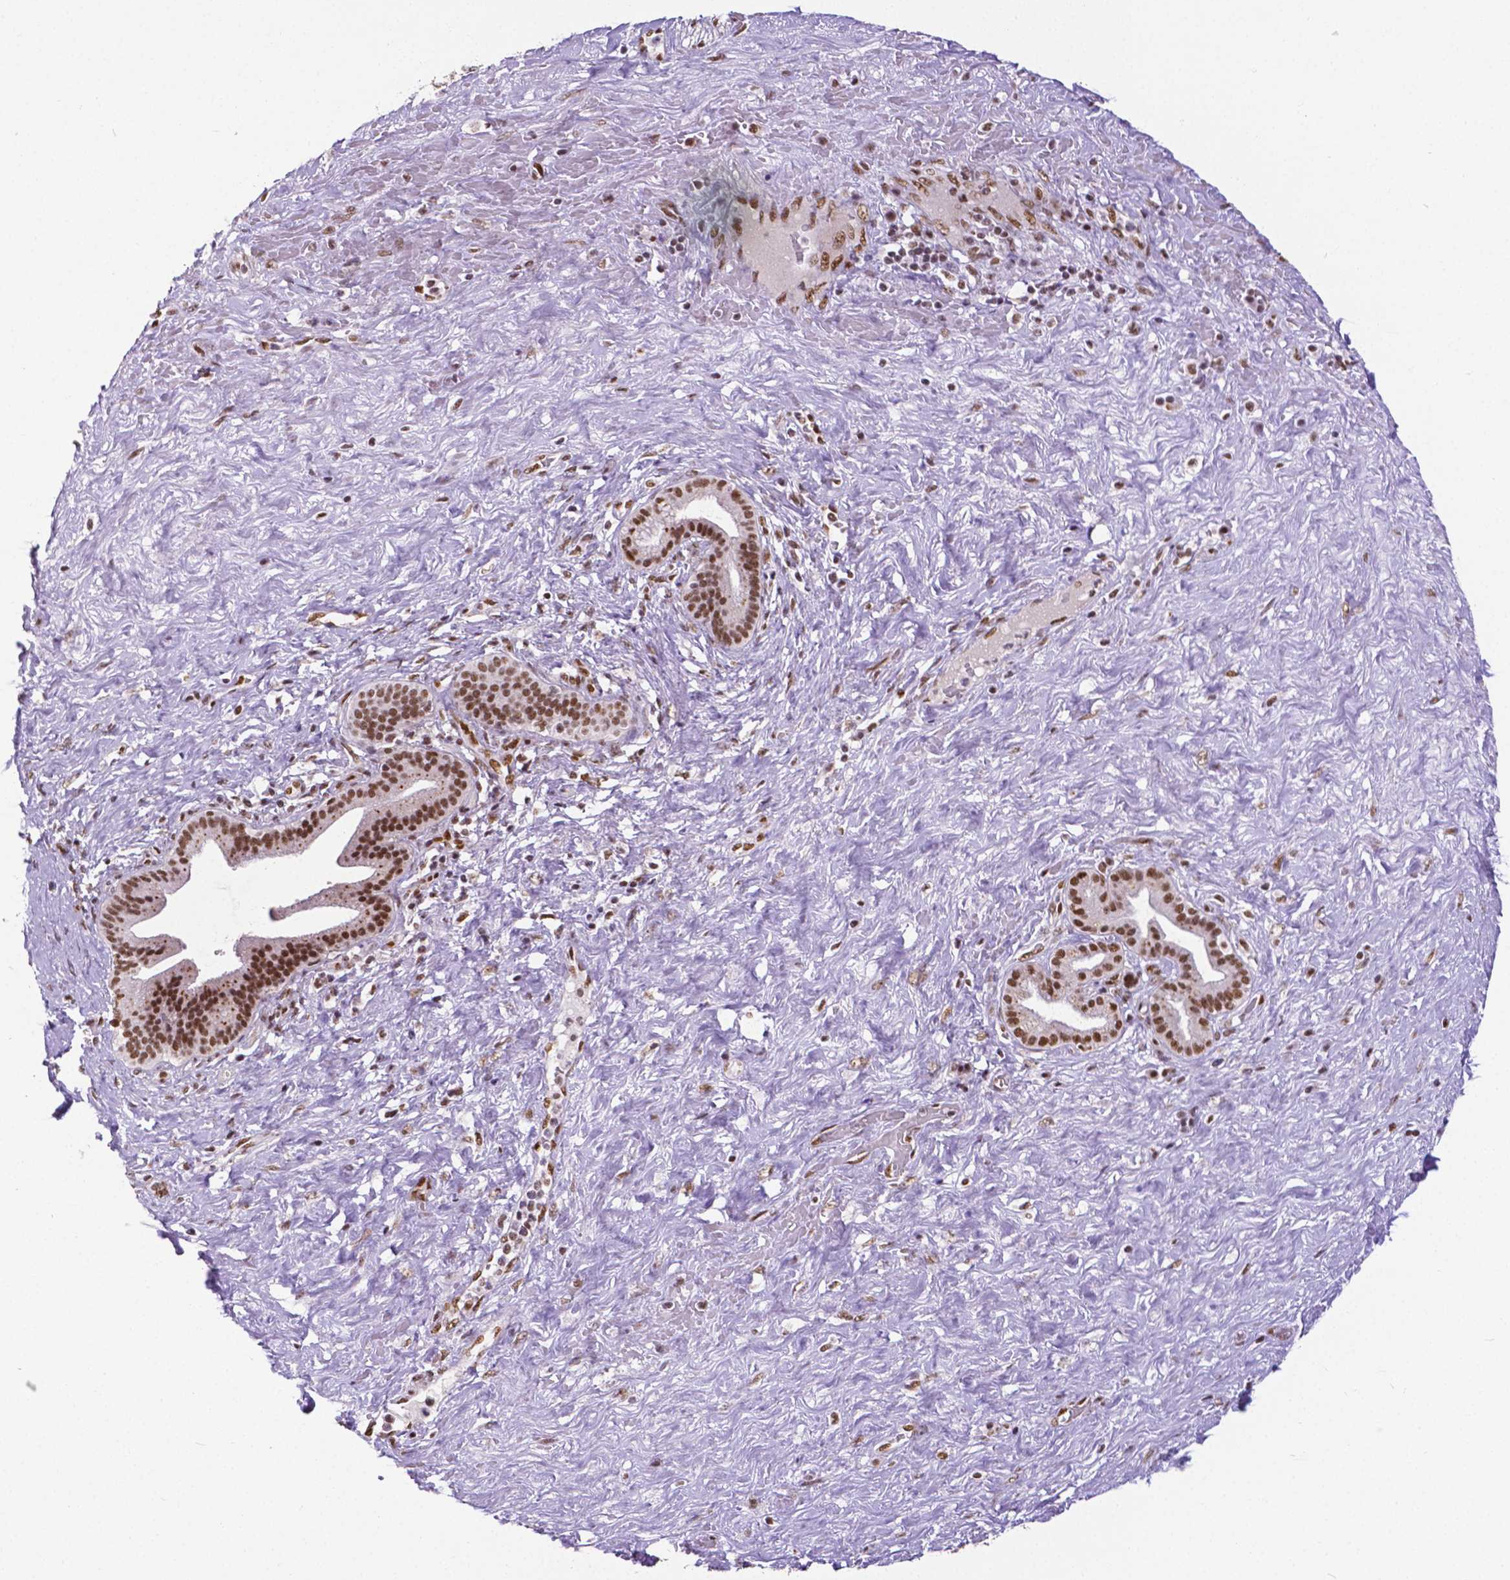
{"staining": {"intensity": "strong", "quantity": ">75%", "location": "nuclear"}, "tissue": "pancreatic cancer", "cell_type": "Tumor cells", "image_type": "cancer", "snomed": [{"axis": "morphology", "description": "Adenocarcinoma, NOS"}, {"axis": "topography", "description": "Pancreas"}], "caption": "Human pancreatic cancer (adenocarcinoma) stained with a brown dye demonstrates strong nuclear positive expression in about >75% of tumor cells.", "gene": "ATRX", "patient": {"sex": "male", "age": 44}}